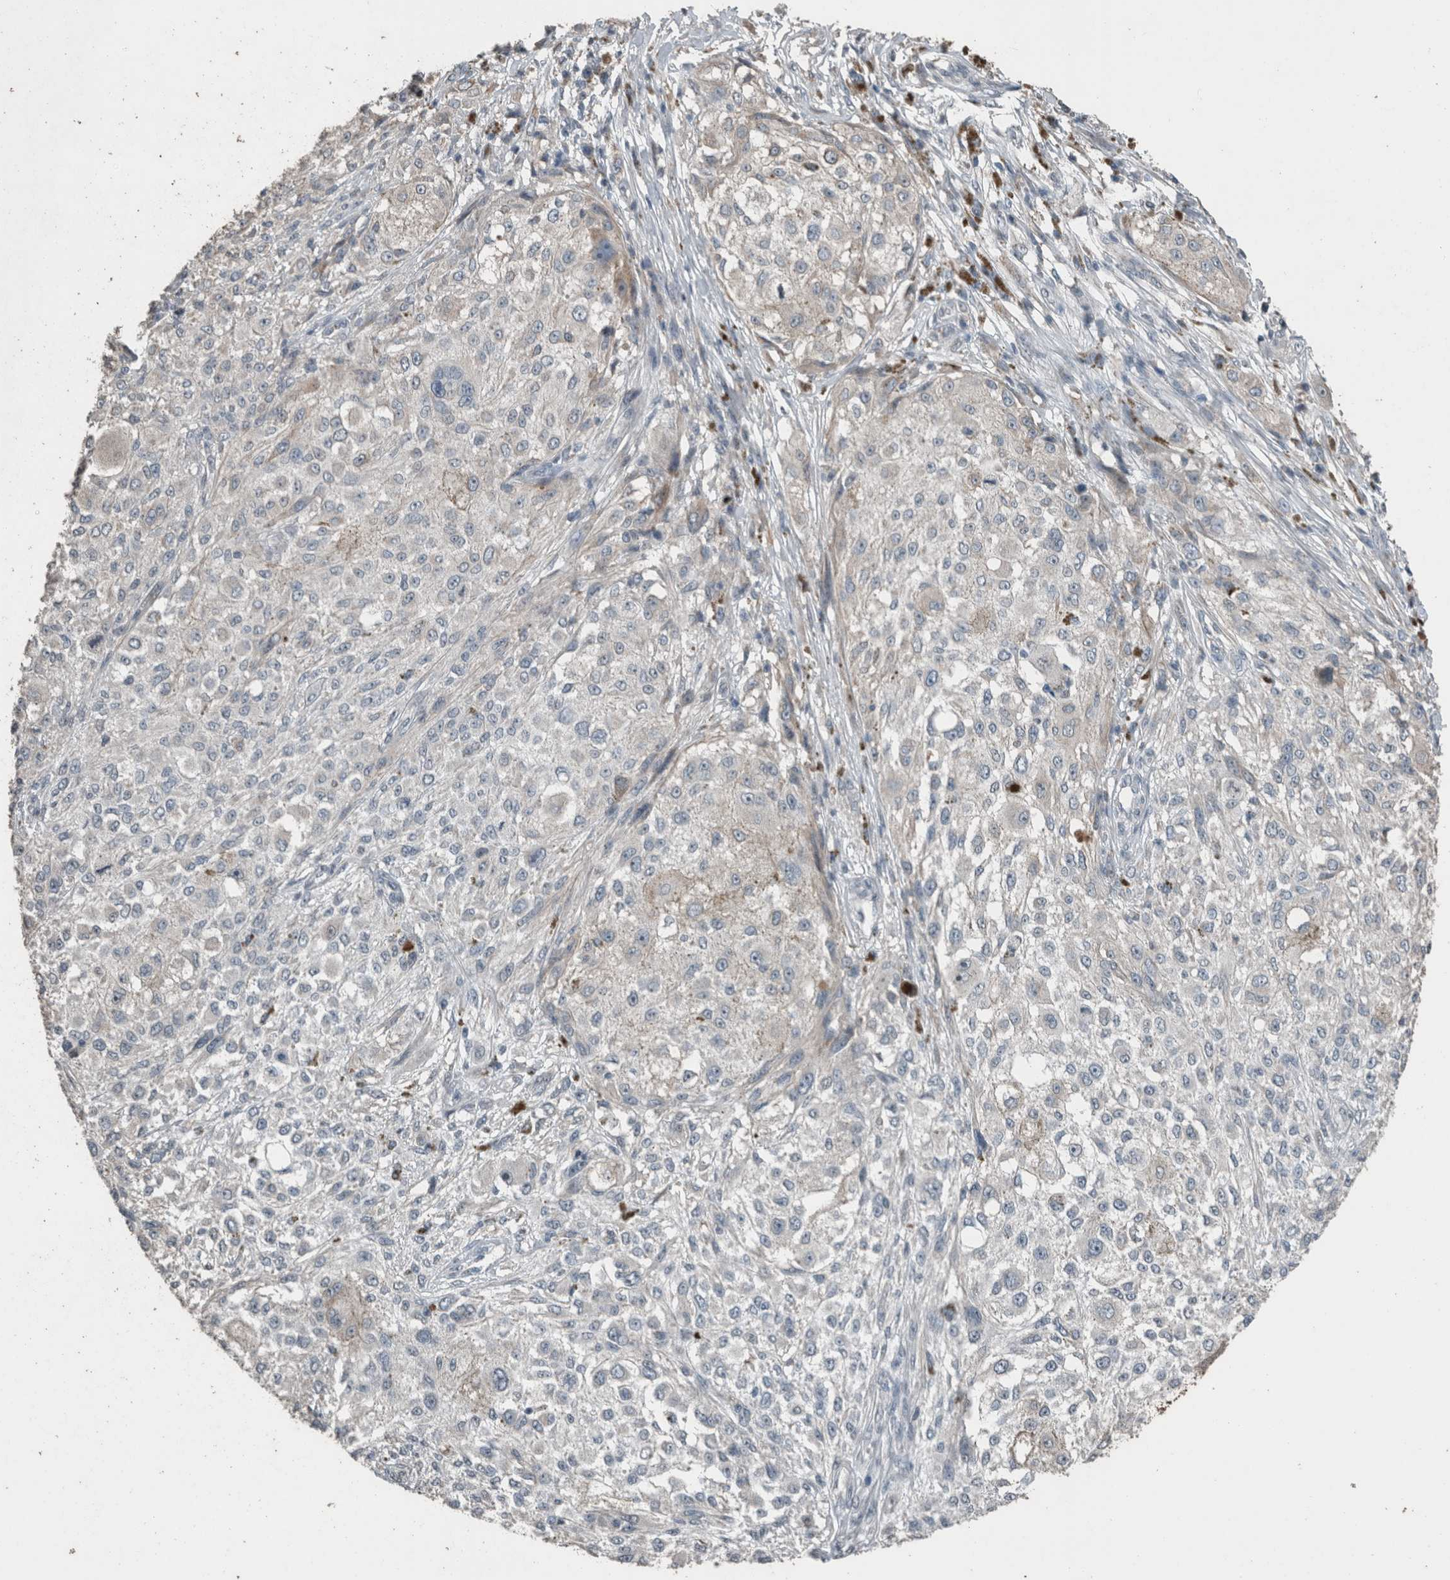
{"staining": {"intensity": "moderate", "quantity": "<25%", "location": "cytoplasmic/membranous"}, "tissue": "melanoma", "cell_type": "Tumor cells", "image_type": "cancer", "snomed": [{"axis": "morphology", "description": "Necrosis, NOS"}, {"axis": "morphology", "description": "Malignant melanoma, NOS"}, {"axis": "topography", "description": "Skin"}], "caption": "Tumor cells show moderate cytoplasmic/membranous expression in about <25% of cells in melanoma. (brown staining indicates protein expression, while blue staining denotes nuclei).", "gene": "ACVR2B", "patient": {"sex": "female", "age": 87}}